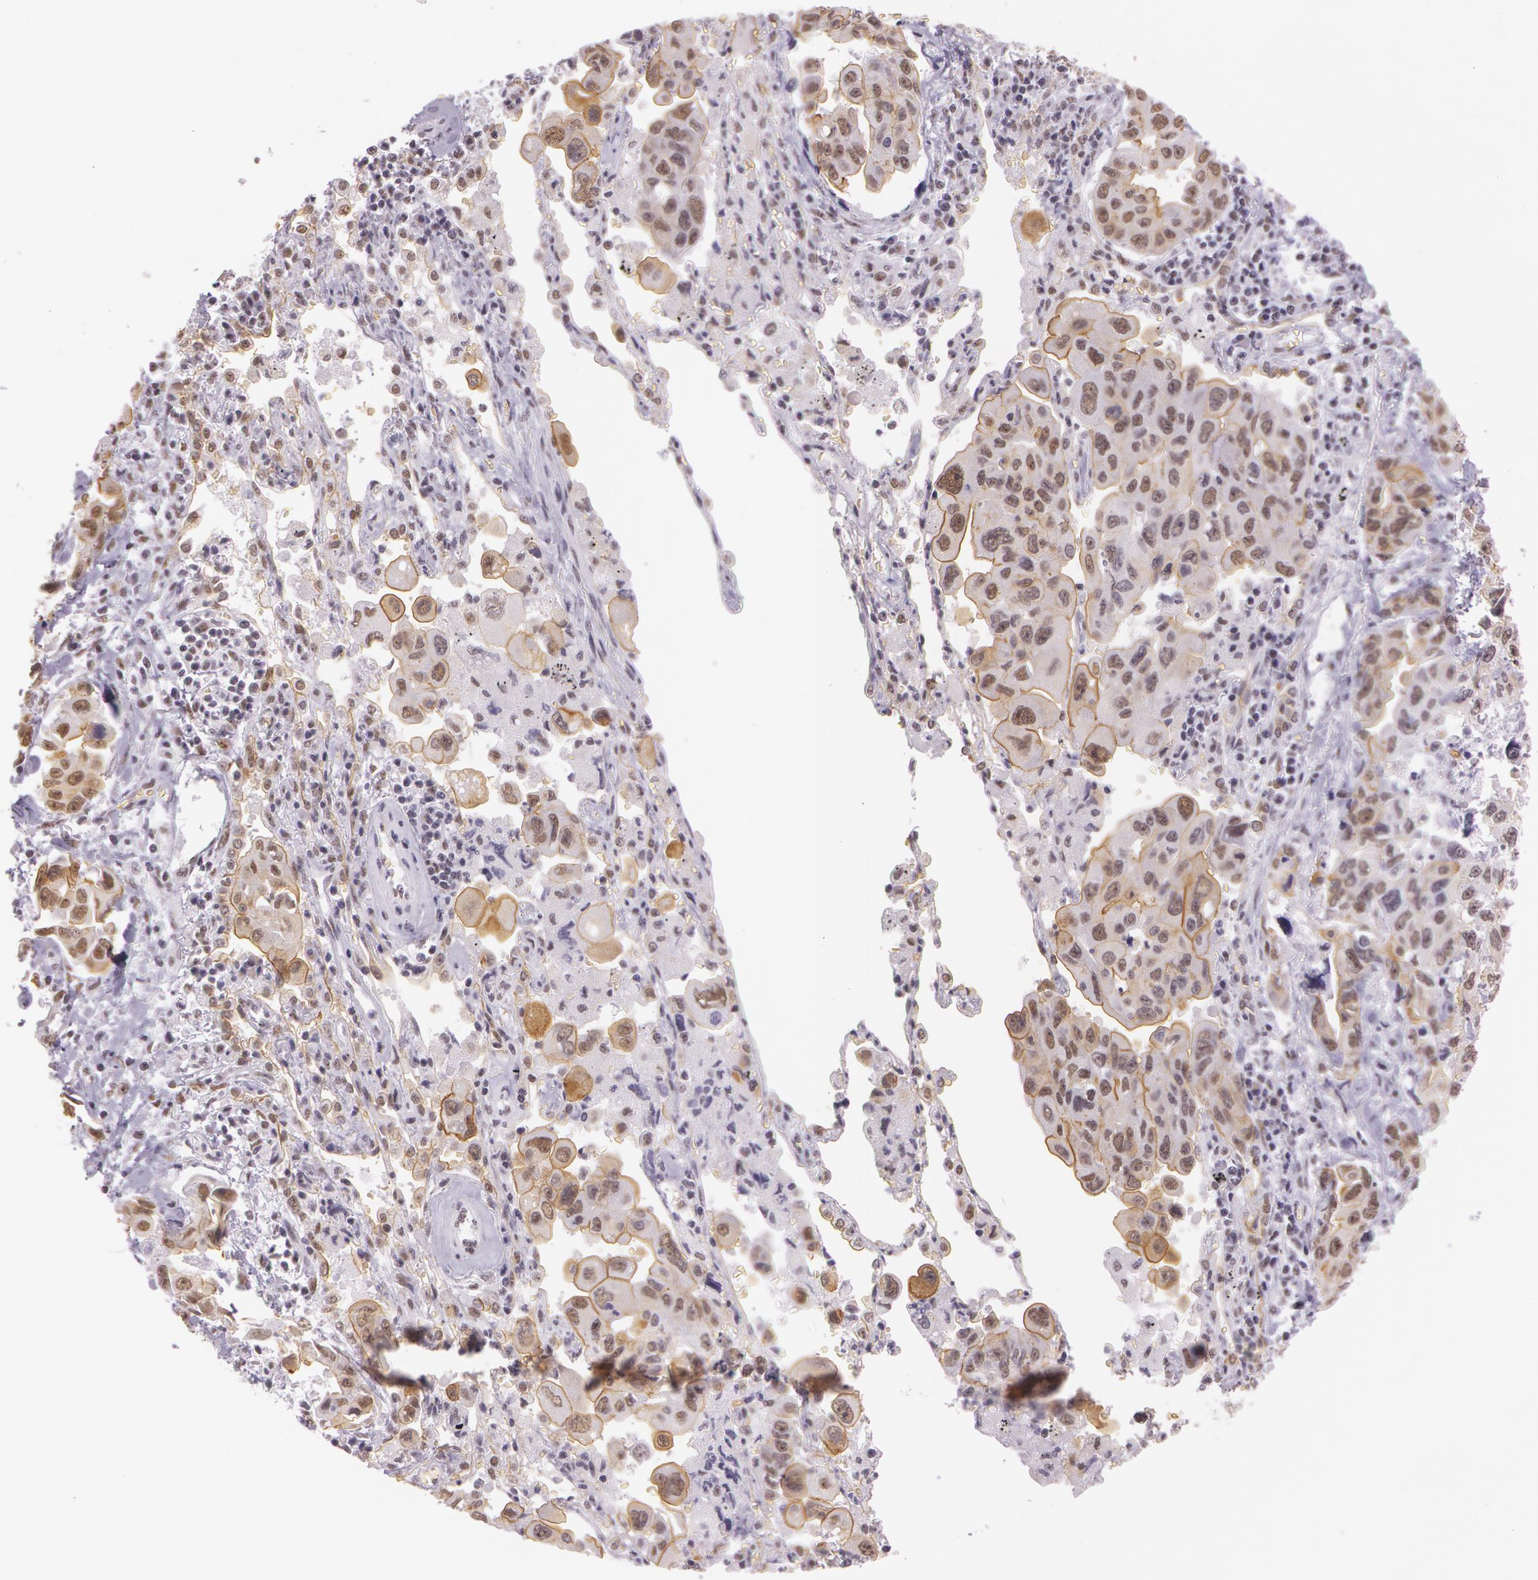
{"staining": {"intensity": "moderate", "quantity": "25%-75%", "location": "cytoplasmic/membranous"}, "tissue": "lung cancer", "cell_type": "Tumor cells", "image_type": "cancer", "snomed": [{"axis": "morphology", "description": "Adenocarcinoma, NOS"}, {"axis": "topography", "description": "Lung"}], "caption": "Immunohistochemistry (IHC) image of neoplastic tissue: lung cancer (adenocarcinoma) stained using IHC shows medium levels of moderate protein expression localized specifically in the cytoplasmic/membranous of tumor cells, appearing as a cytoplasmic/membranous brown color.", "gene": "NBN", "patient": {"sex": "male", "age": 64}}